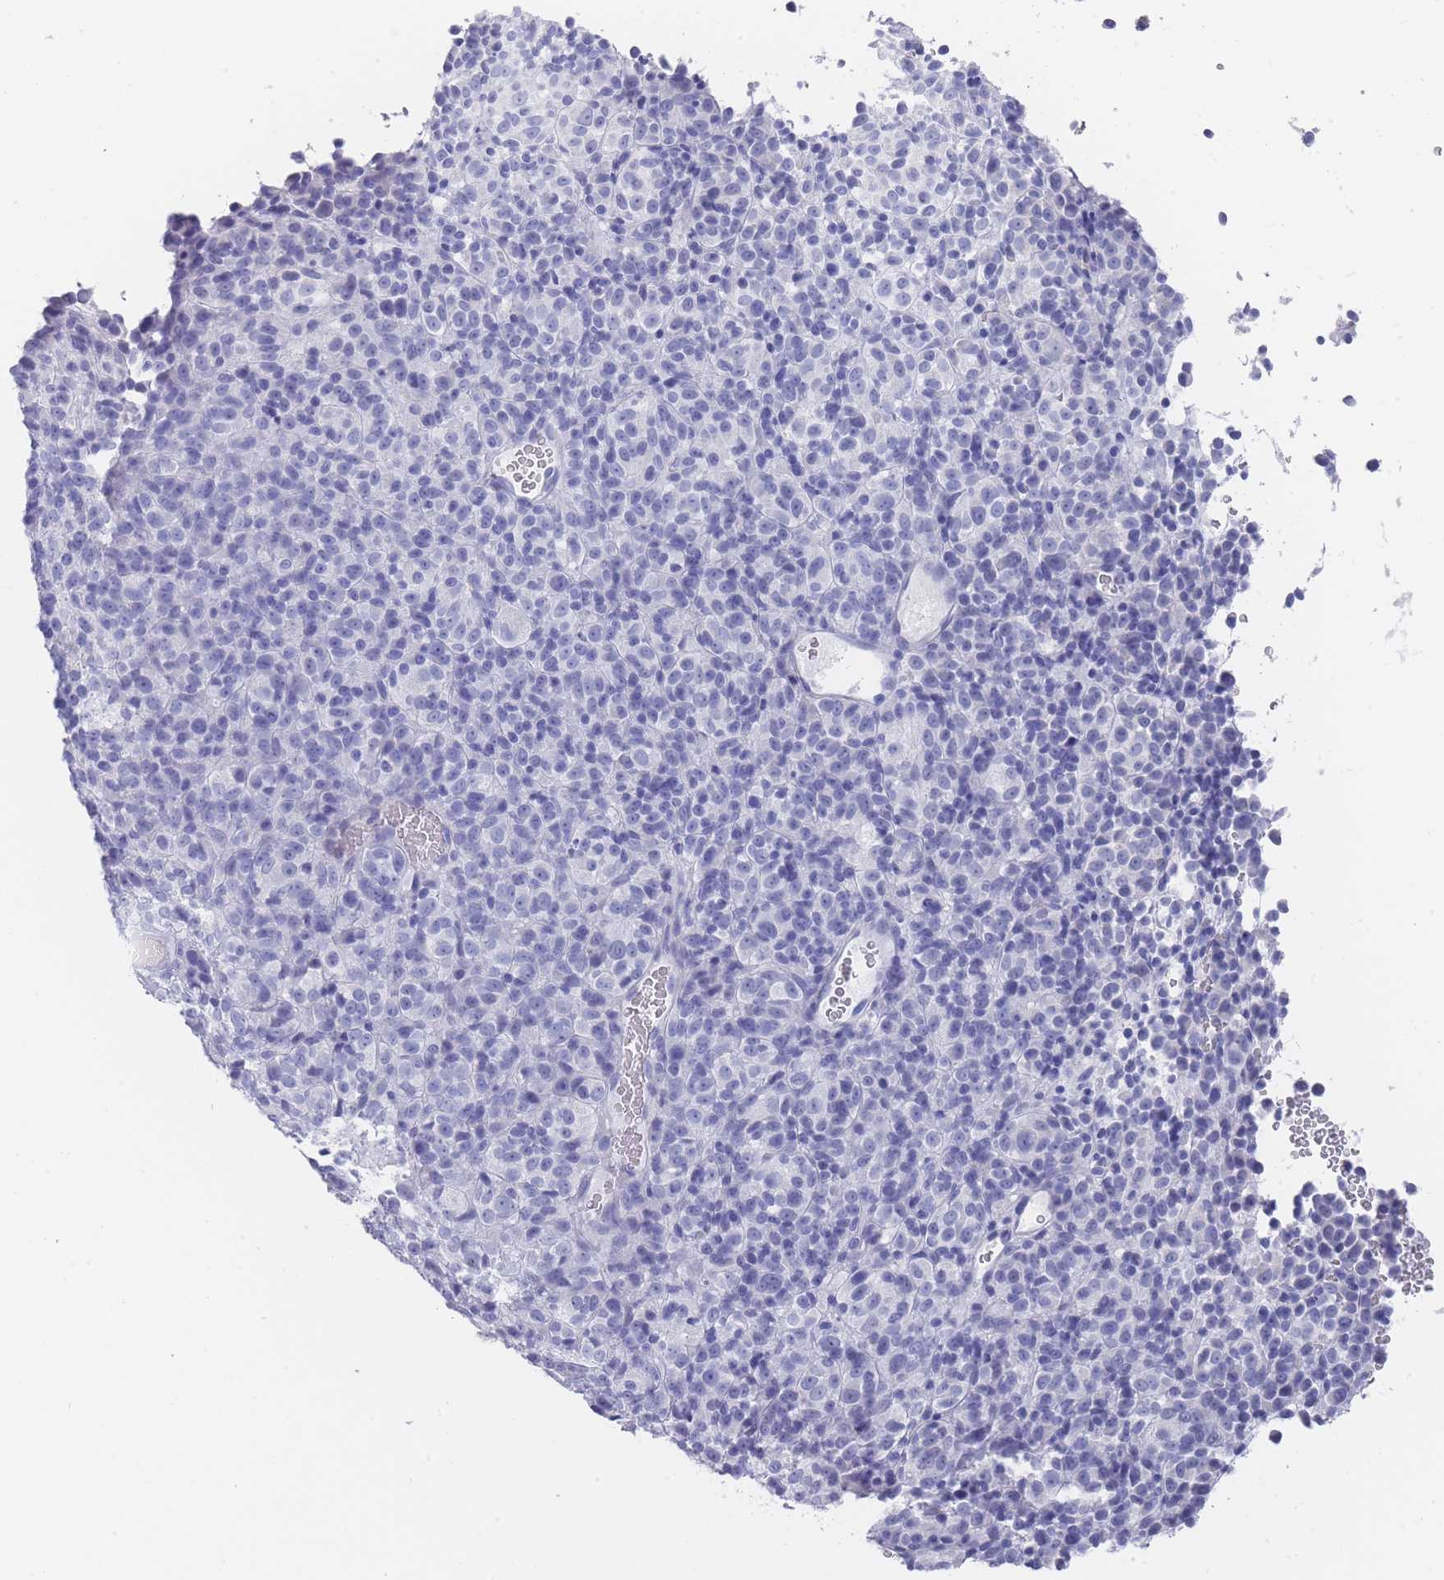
{"staining": {"intensity": "negative", "quantity": "none", "location": "none"}, "tissue": "melanoma", "cell_type": "Tumor cells", "image_type": "cancer", "snomed": [{"axis": "morphology", "description": "Malignant melanoma, Metastatic site"}, {"axis": "topography", "description": "Brain"}], "caption": "This is an IHC histopathology image of human melanoma. There is no staining in tumor cells.", "gene": "RAB2B", "patient": {"sex": "female", "age": 56}}